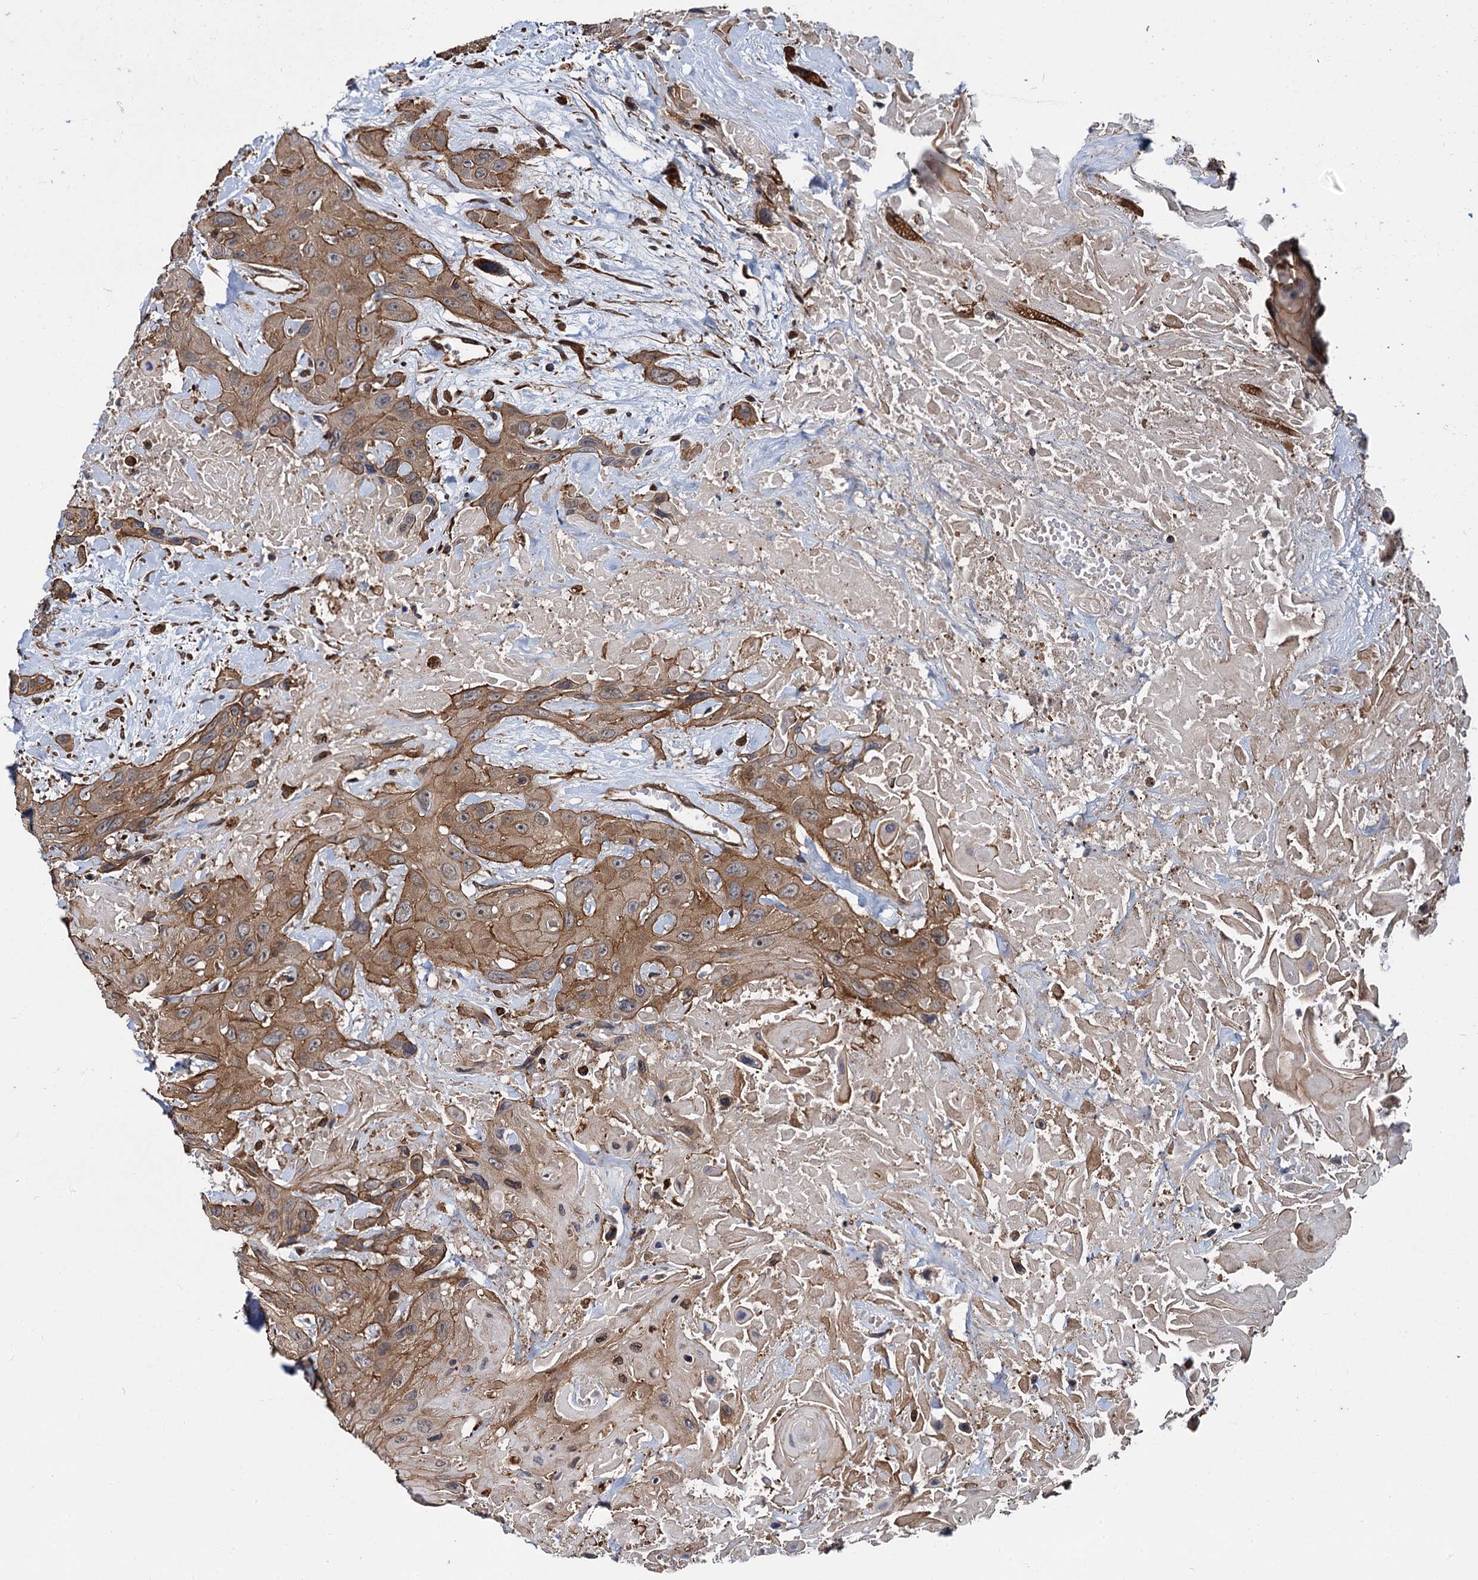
{"staining": {"intensity": "moderate", "quantity": ">75%", "location": "cytoplasmic/membranous"}, "tissue": "head and neck cancer", "cell_type": "Tumor cells", "image_type": "cancer", "snomed": [{"axis": "morphology", "description": "Squamous cell carcinoma, NOS"}, {"axis": "topography", "description": "Head-Neck"}], "caption": "Immunohistochemistry histopathology image of human head and neck cancer stained for a protein (brown), which shows medium levels of moderate cytoplasmic/membranous expression in approximately >75% of tumor cells.", "gene": "ZFYVE19", "patient": {"sex": "male", "age": 81}}